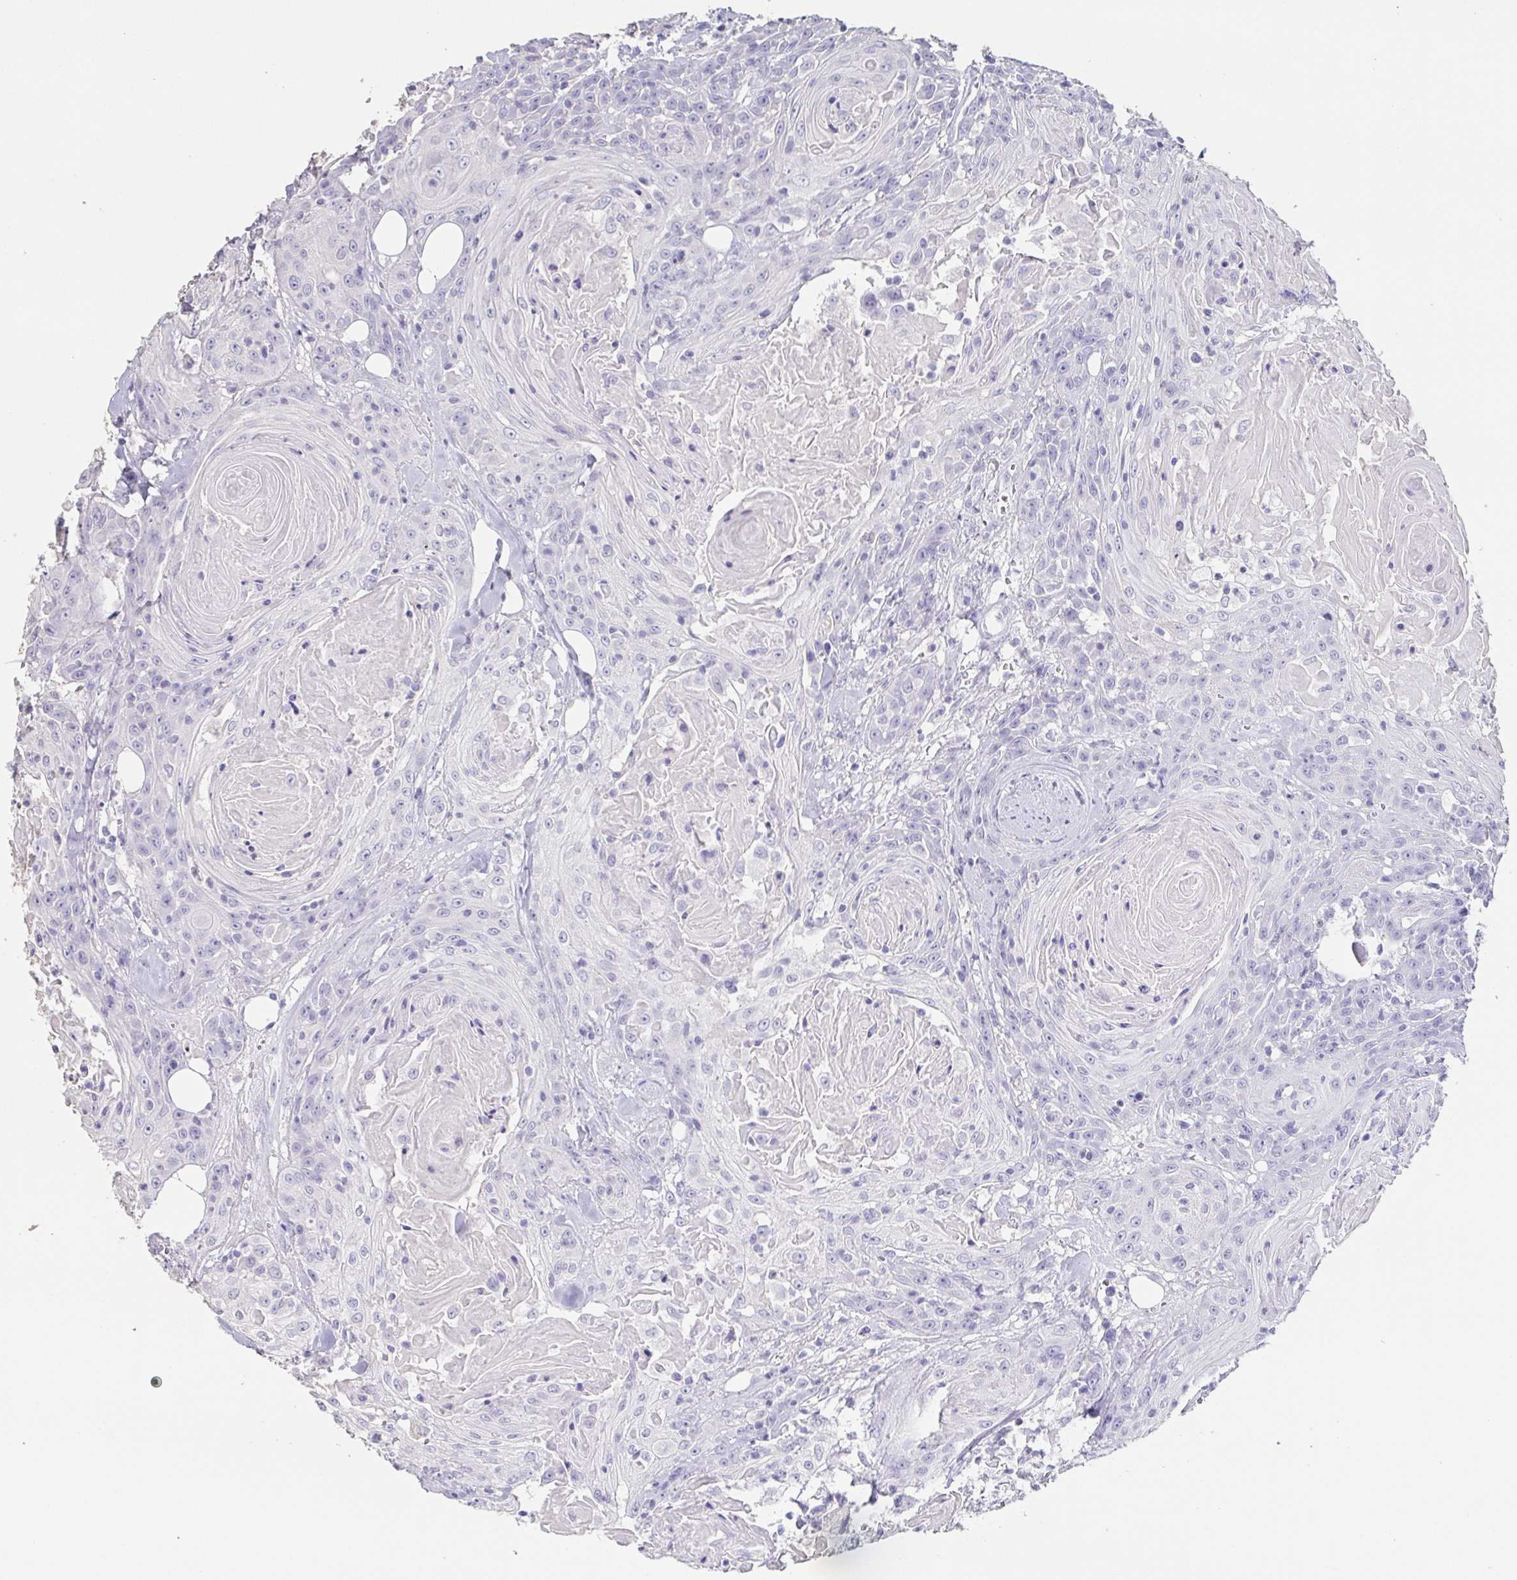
{"staining": {"intensity": "negative", "quantity": "none", "location": "none"}, "tissue": "head and neck cancer", "cell_type": "Tumor cells", "image_type": "cancer", "snomed": [{"axis": "morphology", "description": "Squamous cell carcinoma, NOS"}, {"axis": "topography", "description": "Head-Neck"}], "caption": "This image is of squamous cell carcinoma (head and neck) stained with immunohistochemistry to label a protein in brown with the nuclei are counter-stained blue. There is no expression in tumor cells.", "gene": "BPIFA2", "patient": {"sex": "female", "age": 84}}